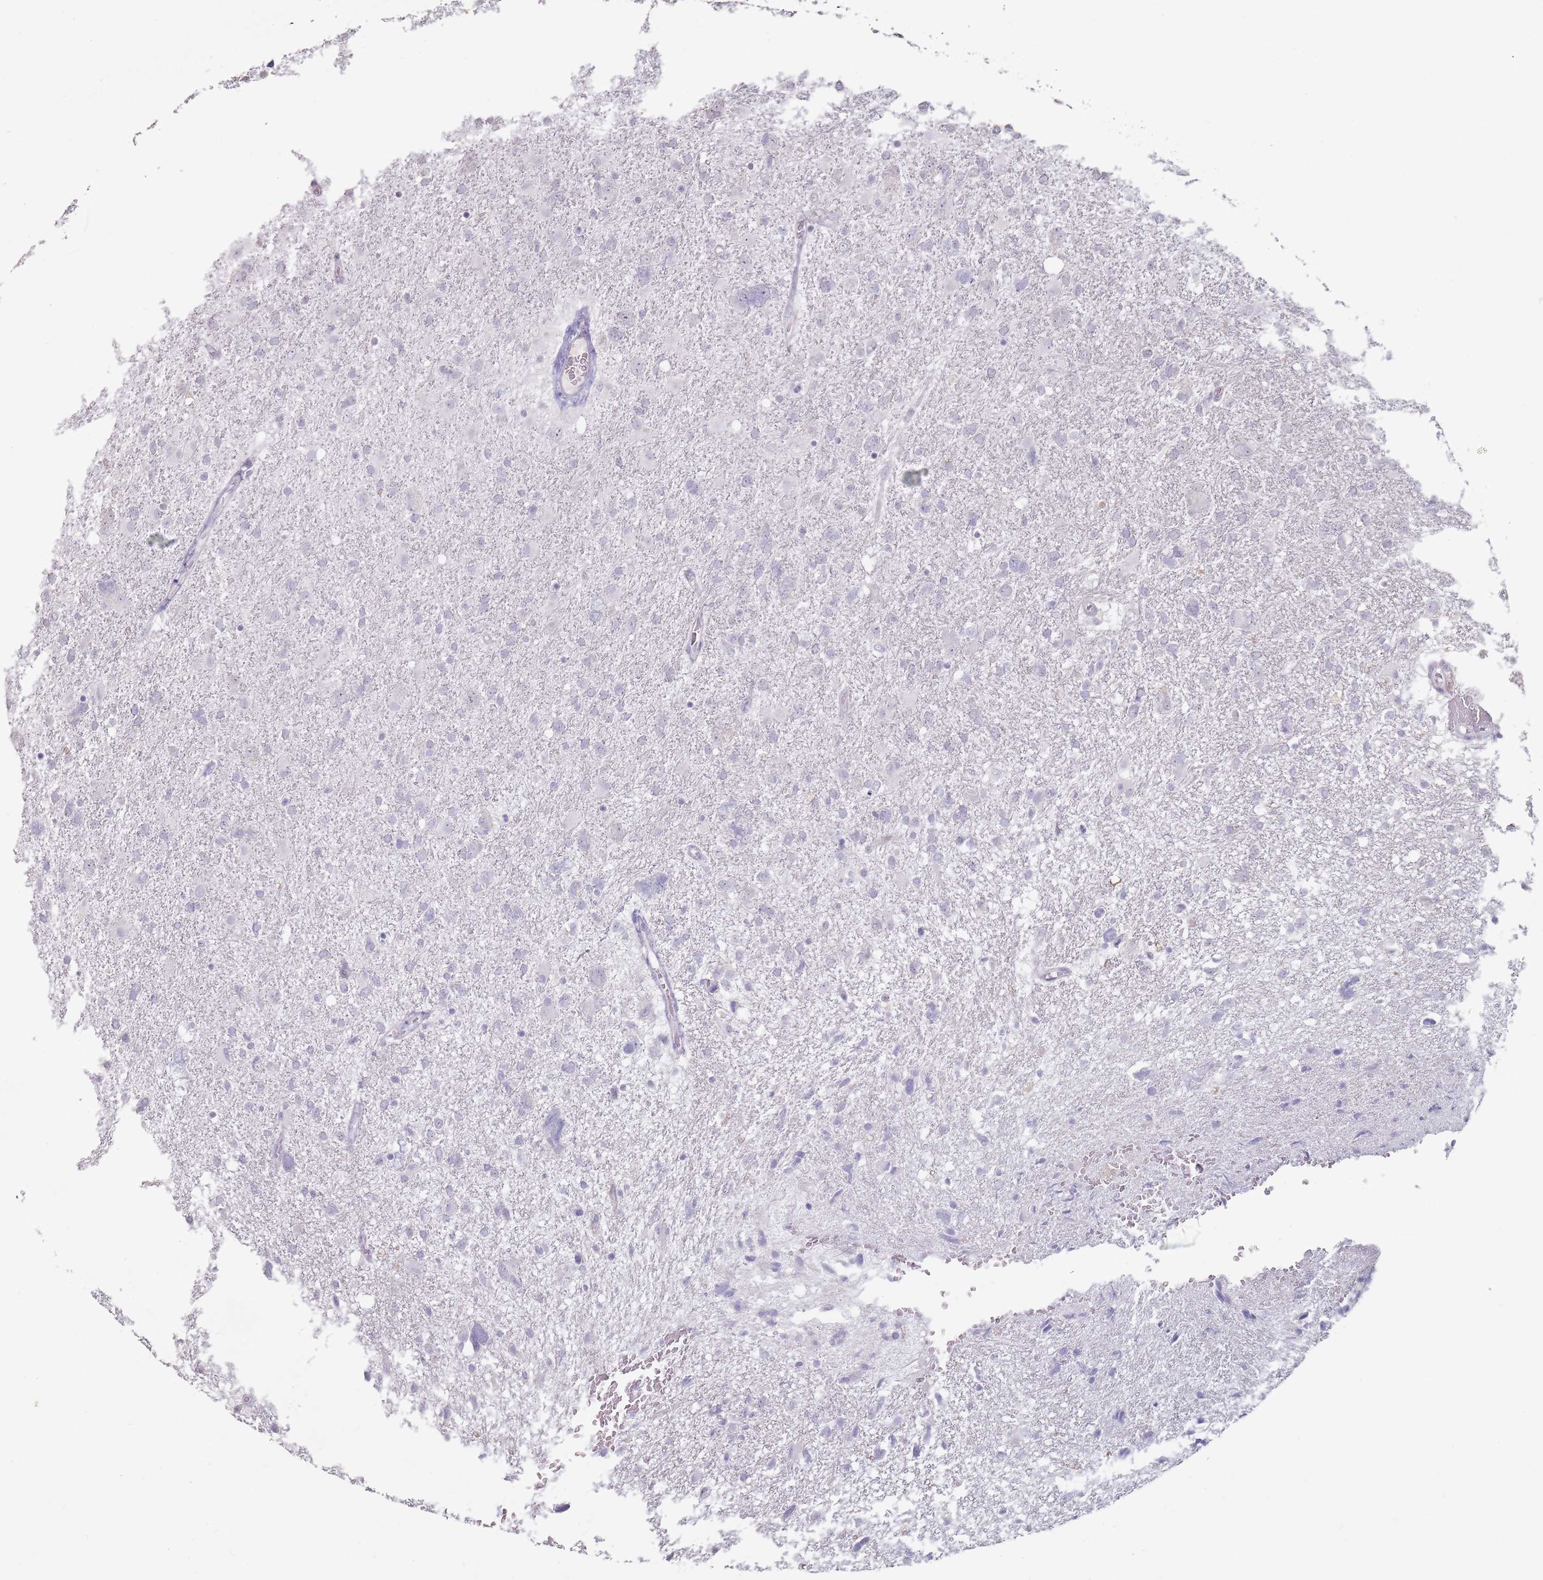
{"staining": {"intensity": "negative", "quantity": "none", "location": "none"}, "tissue": "glioma", "cell_type": "Tumor cells", "image_type": "cancer", "snomed": [{"axis": "morphology", "description": "Glioma, malignant, High grade"}, {"axis": "topography", "description": "Brain"}], "caption": "Tumor cells show no significant expression in glioma. (Stains: DAB immunohistochemistry (IHC) with hematoxylin counter stain, Microscopy: brightfield microscopy at high magnification).", "gene": "STYK1", "patient": {"sex": "male", "age": 61}}